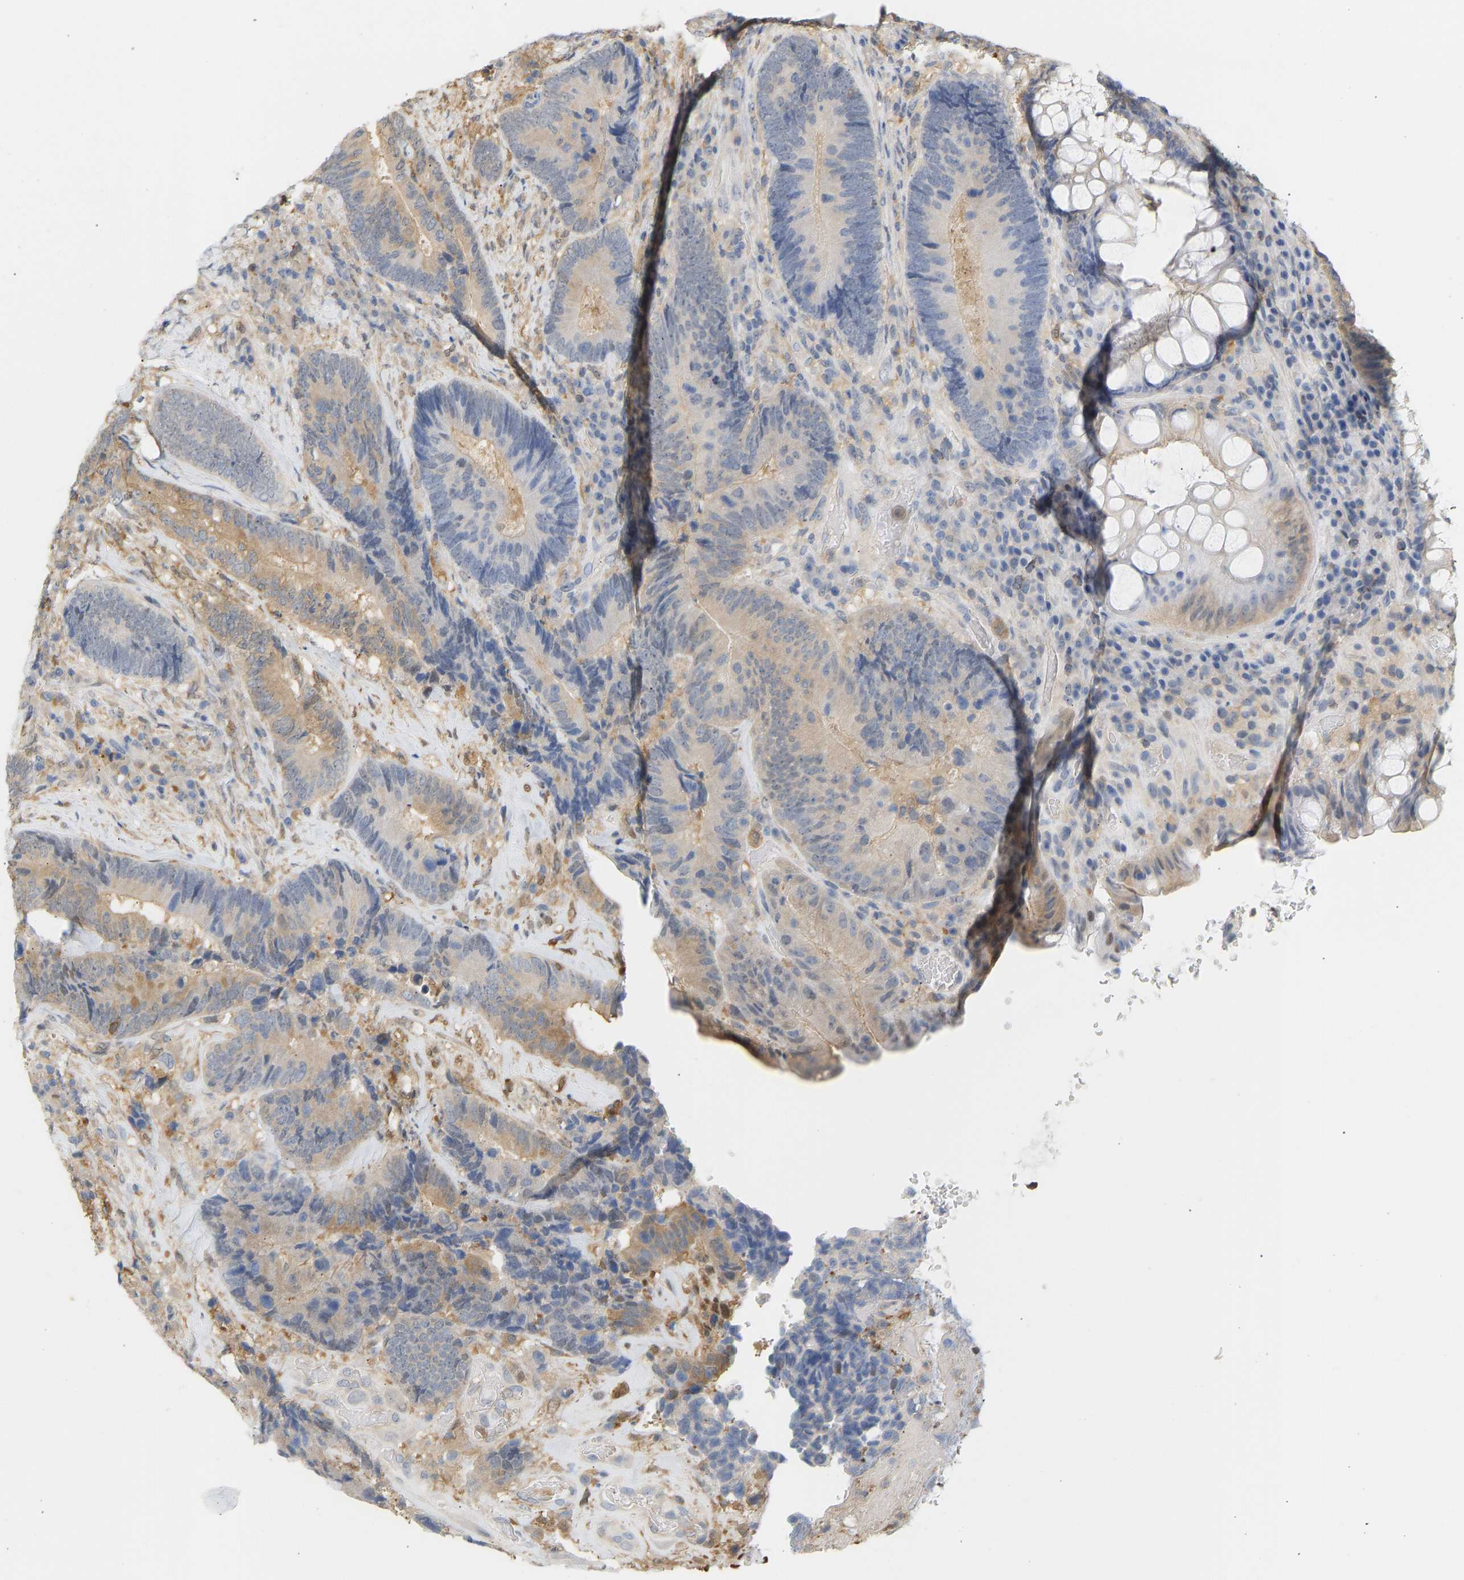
{"staining": {"intensity": "weak", "quantity": "25%-75%", "location": "cytoplasmic/membranous"}, "tissue": "colorectal cancer", "cell_type": "Tumor cells", "image_type": "cancer", "snomed": [{"axis": "morphology", "description": "Adenocarcinoma, NOS"}, {"axis": "topography", "description": "Rectum"}], "caption": "The histopathology image reveals a brown stain indicating the presence of a protein in the cytoplasmic/membranous of tumor cells in colorectal cancer (adenocarcinoma).", "gene": "ENO1", "patient": {"sex": "female", "age": 89}}